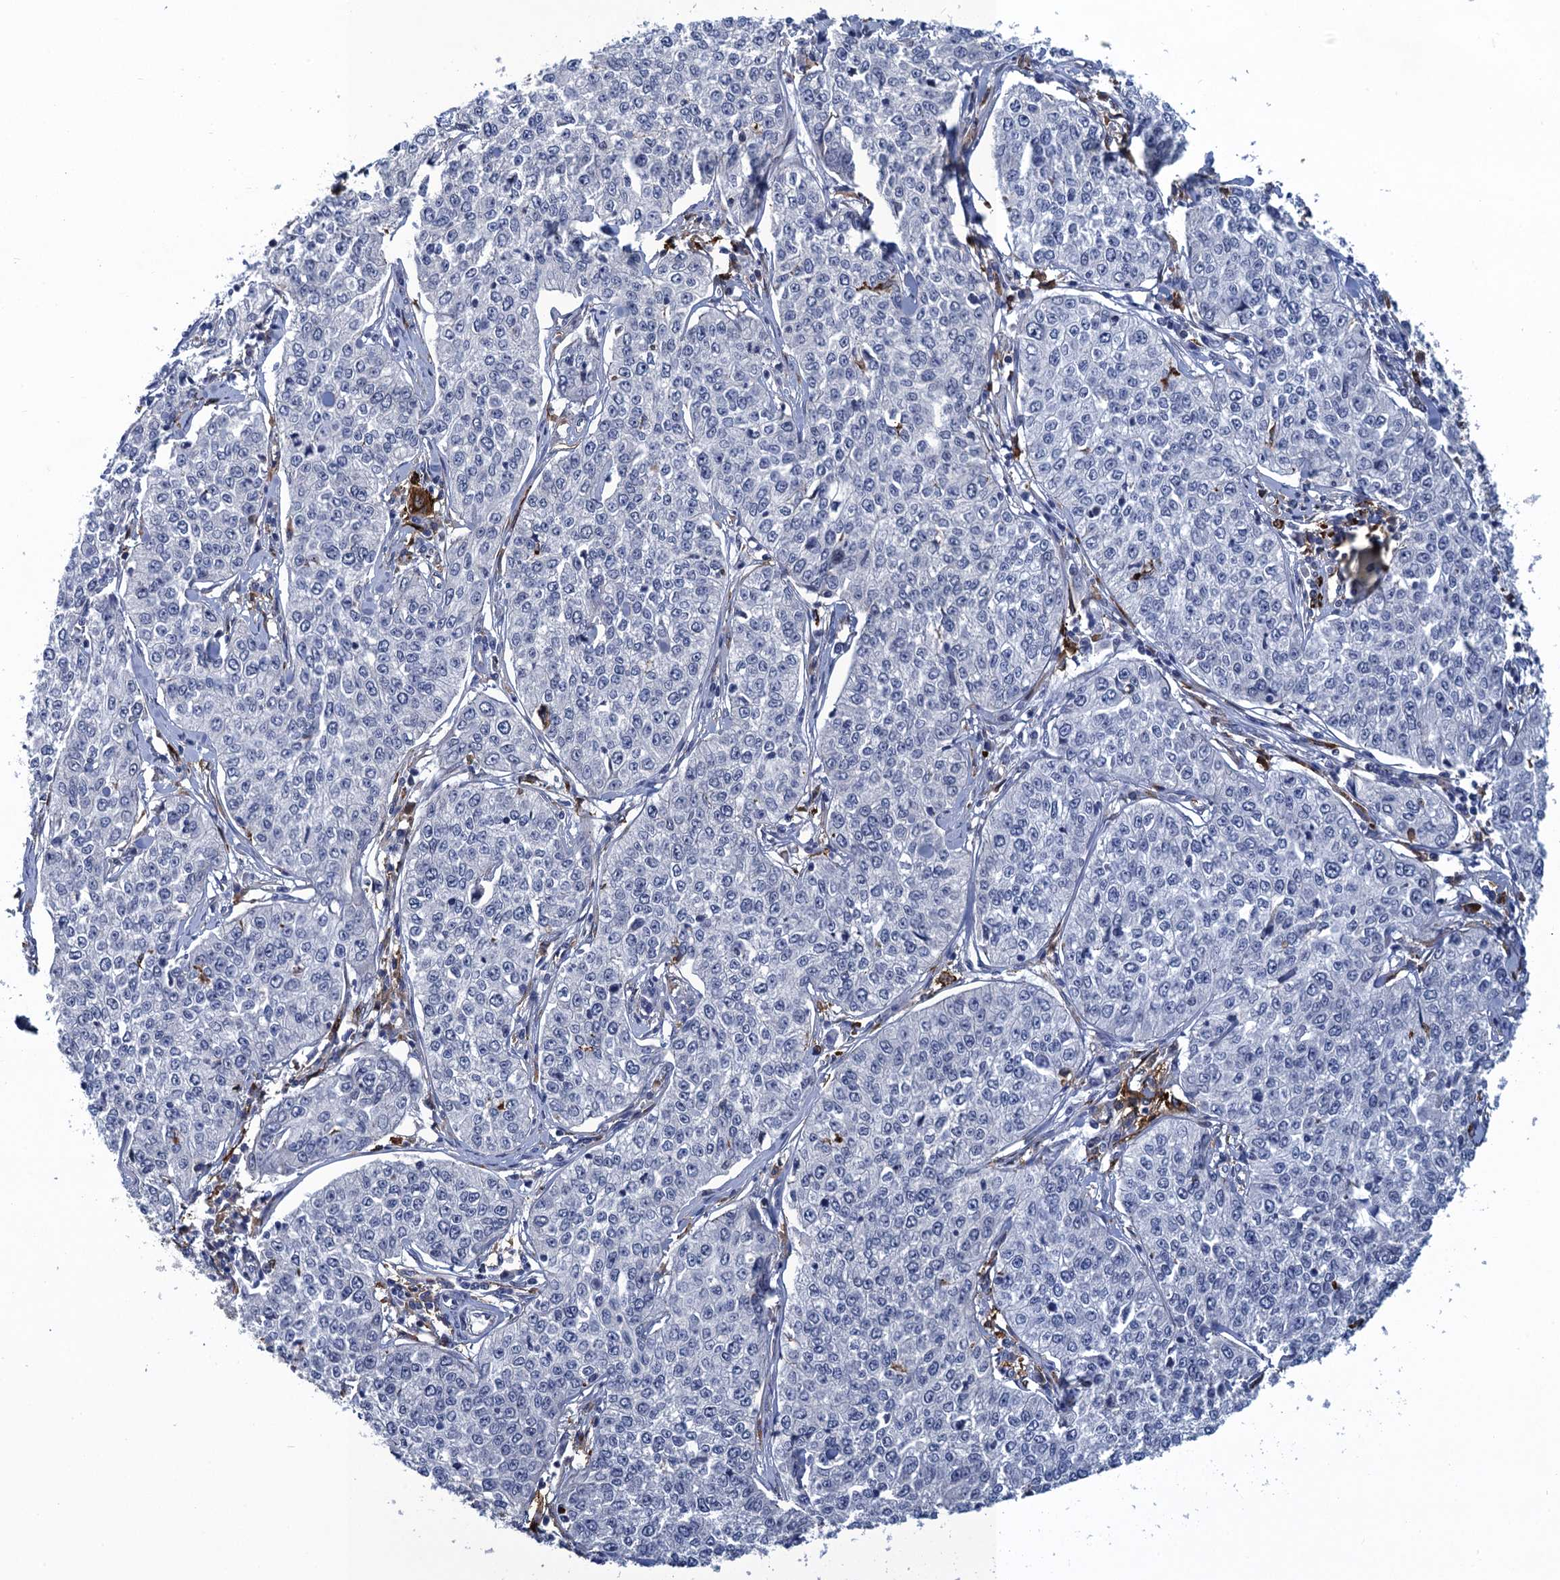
{"staining": {"intensity": "negative", "quantity": "none", "location": "none"}, "tissue": "cervical cancer", "cell_type": "Tumor cells", "image_type": "cancer", "snomed": [{"axis": "morphology", "description": "Squamous cell carcinoma, NOS"}, {"axis": "topography", "description": "Cervix"}], "caption": "Micrograph shows no protein staining in tumor cells of cervical cancer tissue. Nuclei are stained in blue.", "gene": "DNHD1", "patient": {"sex": "female", "age": 35}}